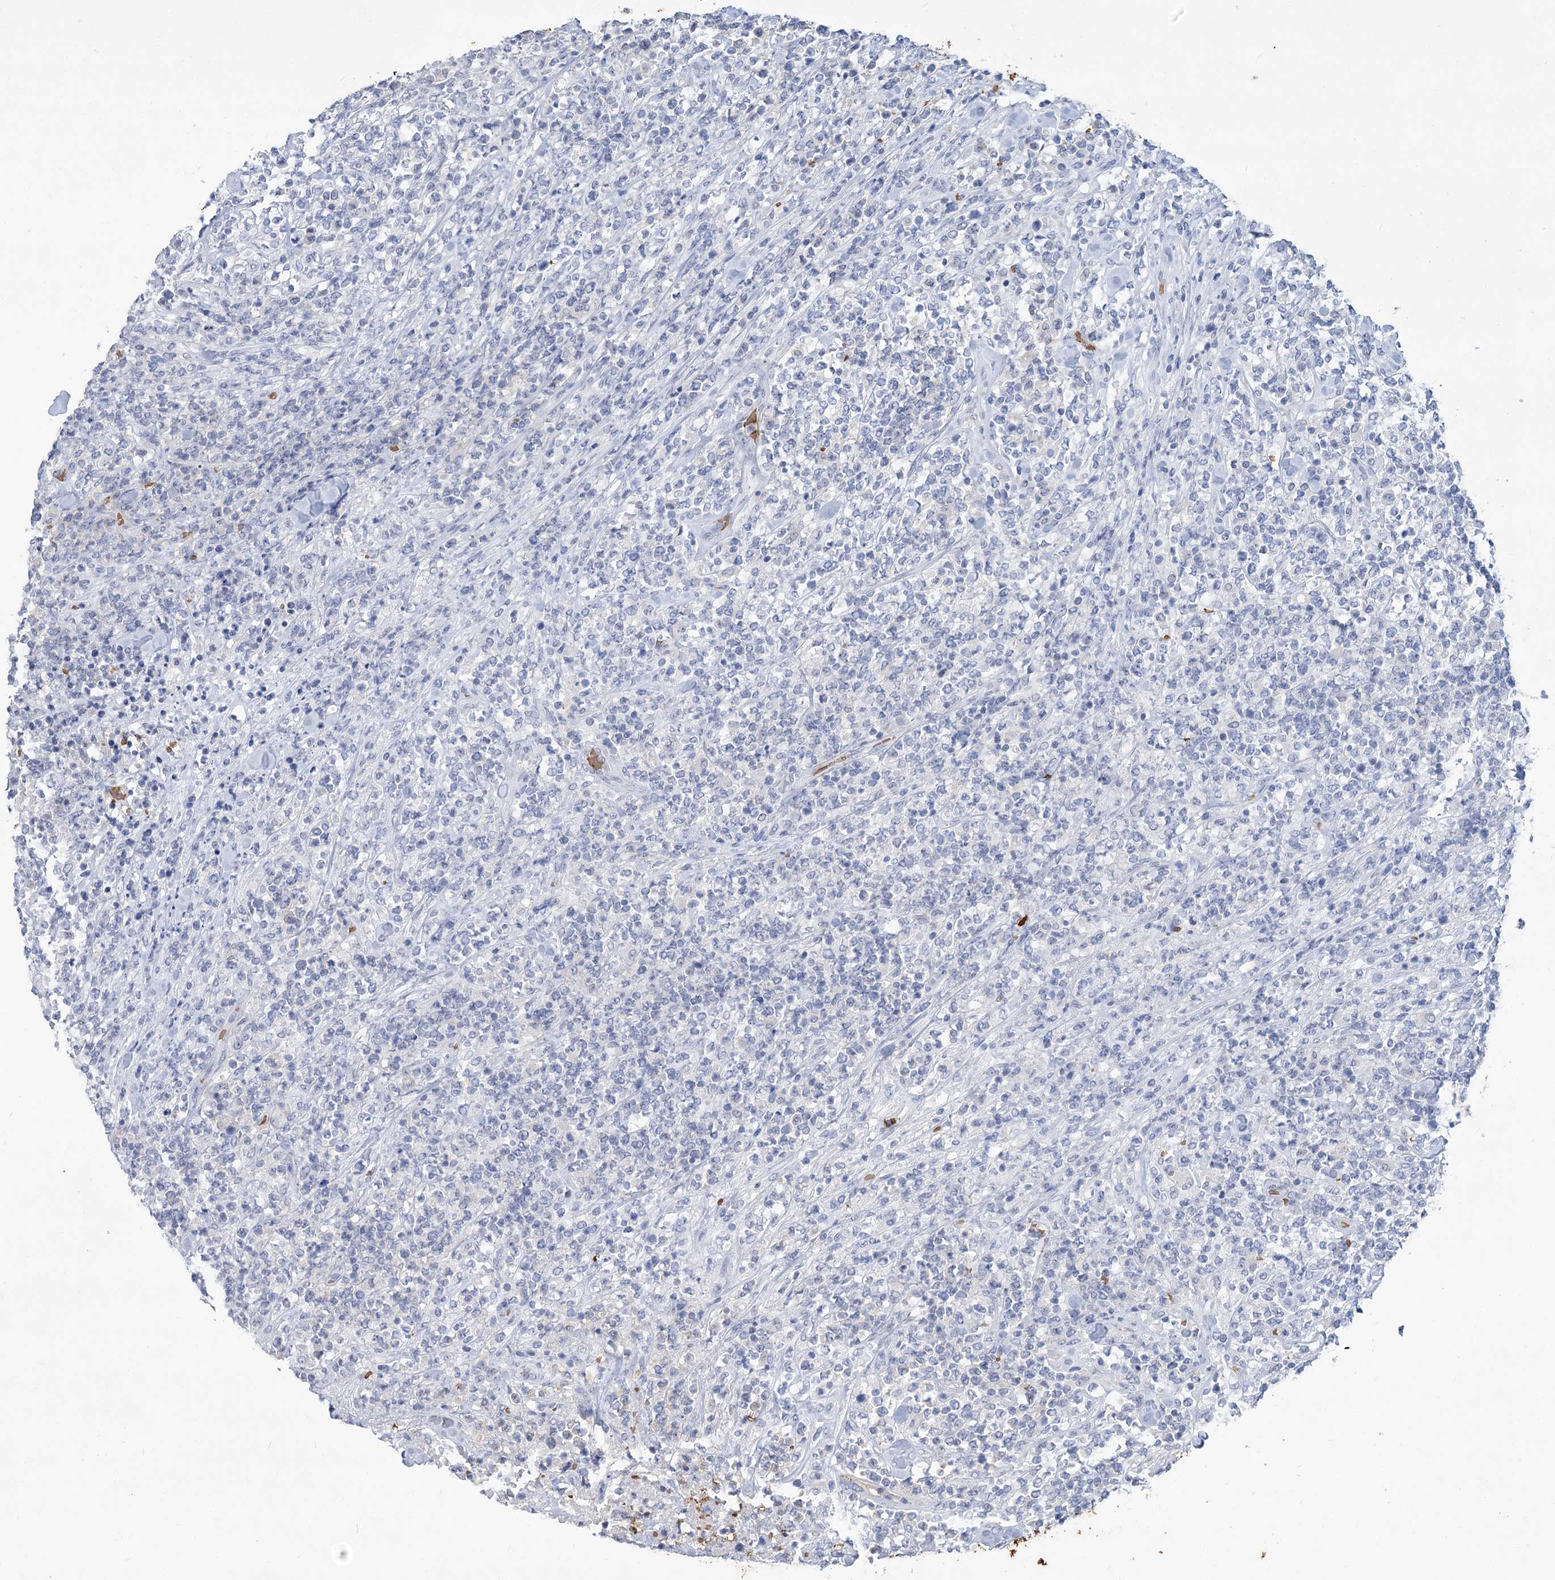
{"staining": {"intensity": "negative", "quantity": "none", "location": "none"}, "tissue": "lymphoma", "cell_type": "Tumor cells", "image_type": "cancer", "snomed": [{"axis": "morphology", "description": "Malignant lymphoma, non-Hodgkin's type, High grade"}, {"axis": "topography", "description": "Soft tissue"}], "caption": "DAB (3,3'-diaminobenzidine) immunohistochemical staining of malignant lymphoma, non-Hodgkin's type (high-grade) exhibits no significant expression in tumor cells.", "gene": "HBA1", "patient": {"sex": "male", "age": 18}}